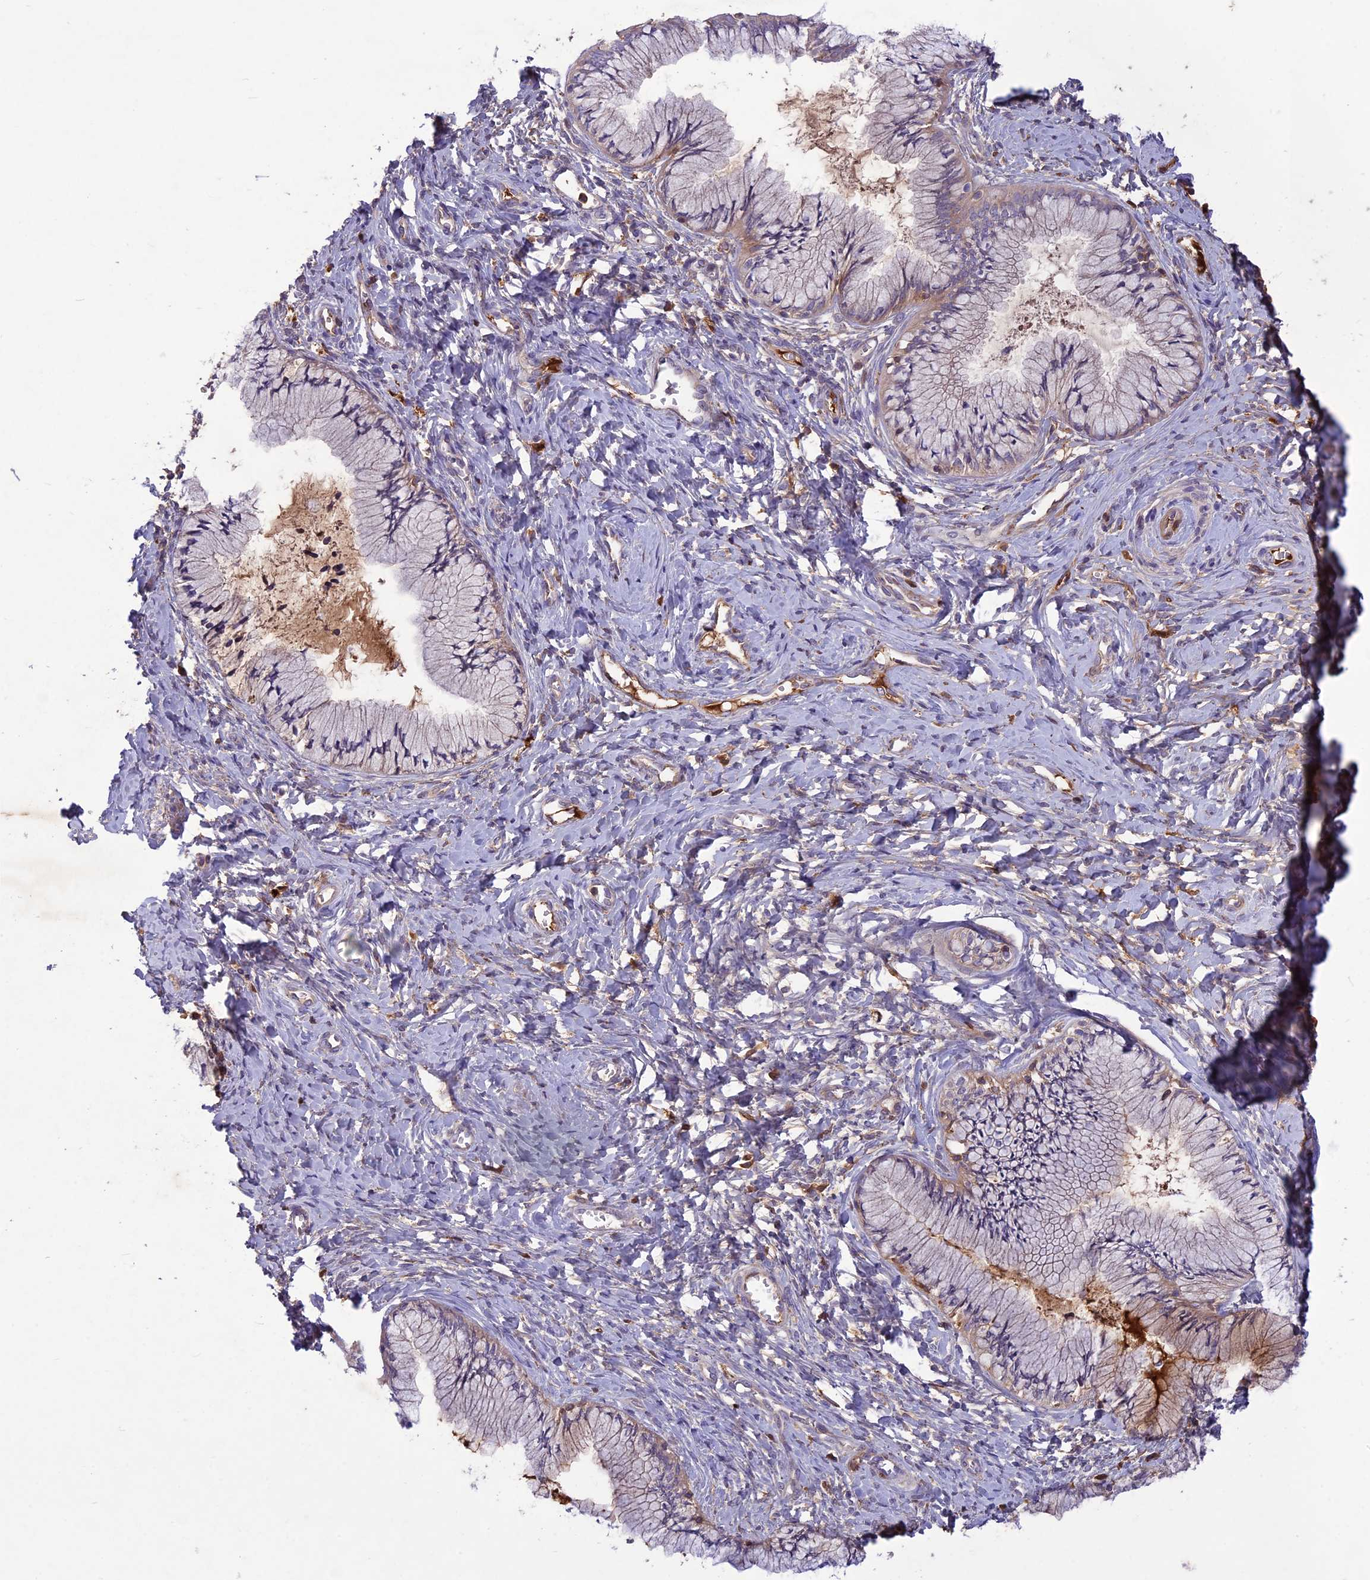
{"staining": {"intensity": "weak", "quantity": "<25%", "location": "cytoplasmic/membranous"}, "tissue": "cervix", "cell_type": "Glandular cells", "image_type": "normal", "snomed": [{"axis": "morphology", "description": "Normal tissue, NOS"}, {"axis": "topography", "description": "Cervix"}], "caption": "Glandular cells are negative for protein expression in normal human cervix. (DAB (3,3'-diaminobenzidine) immunohistochemistry (IHC) with hematoxylin counter stain).", "gene": "ADO", "patient": {"sex": "female", "age": 42}}